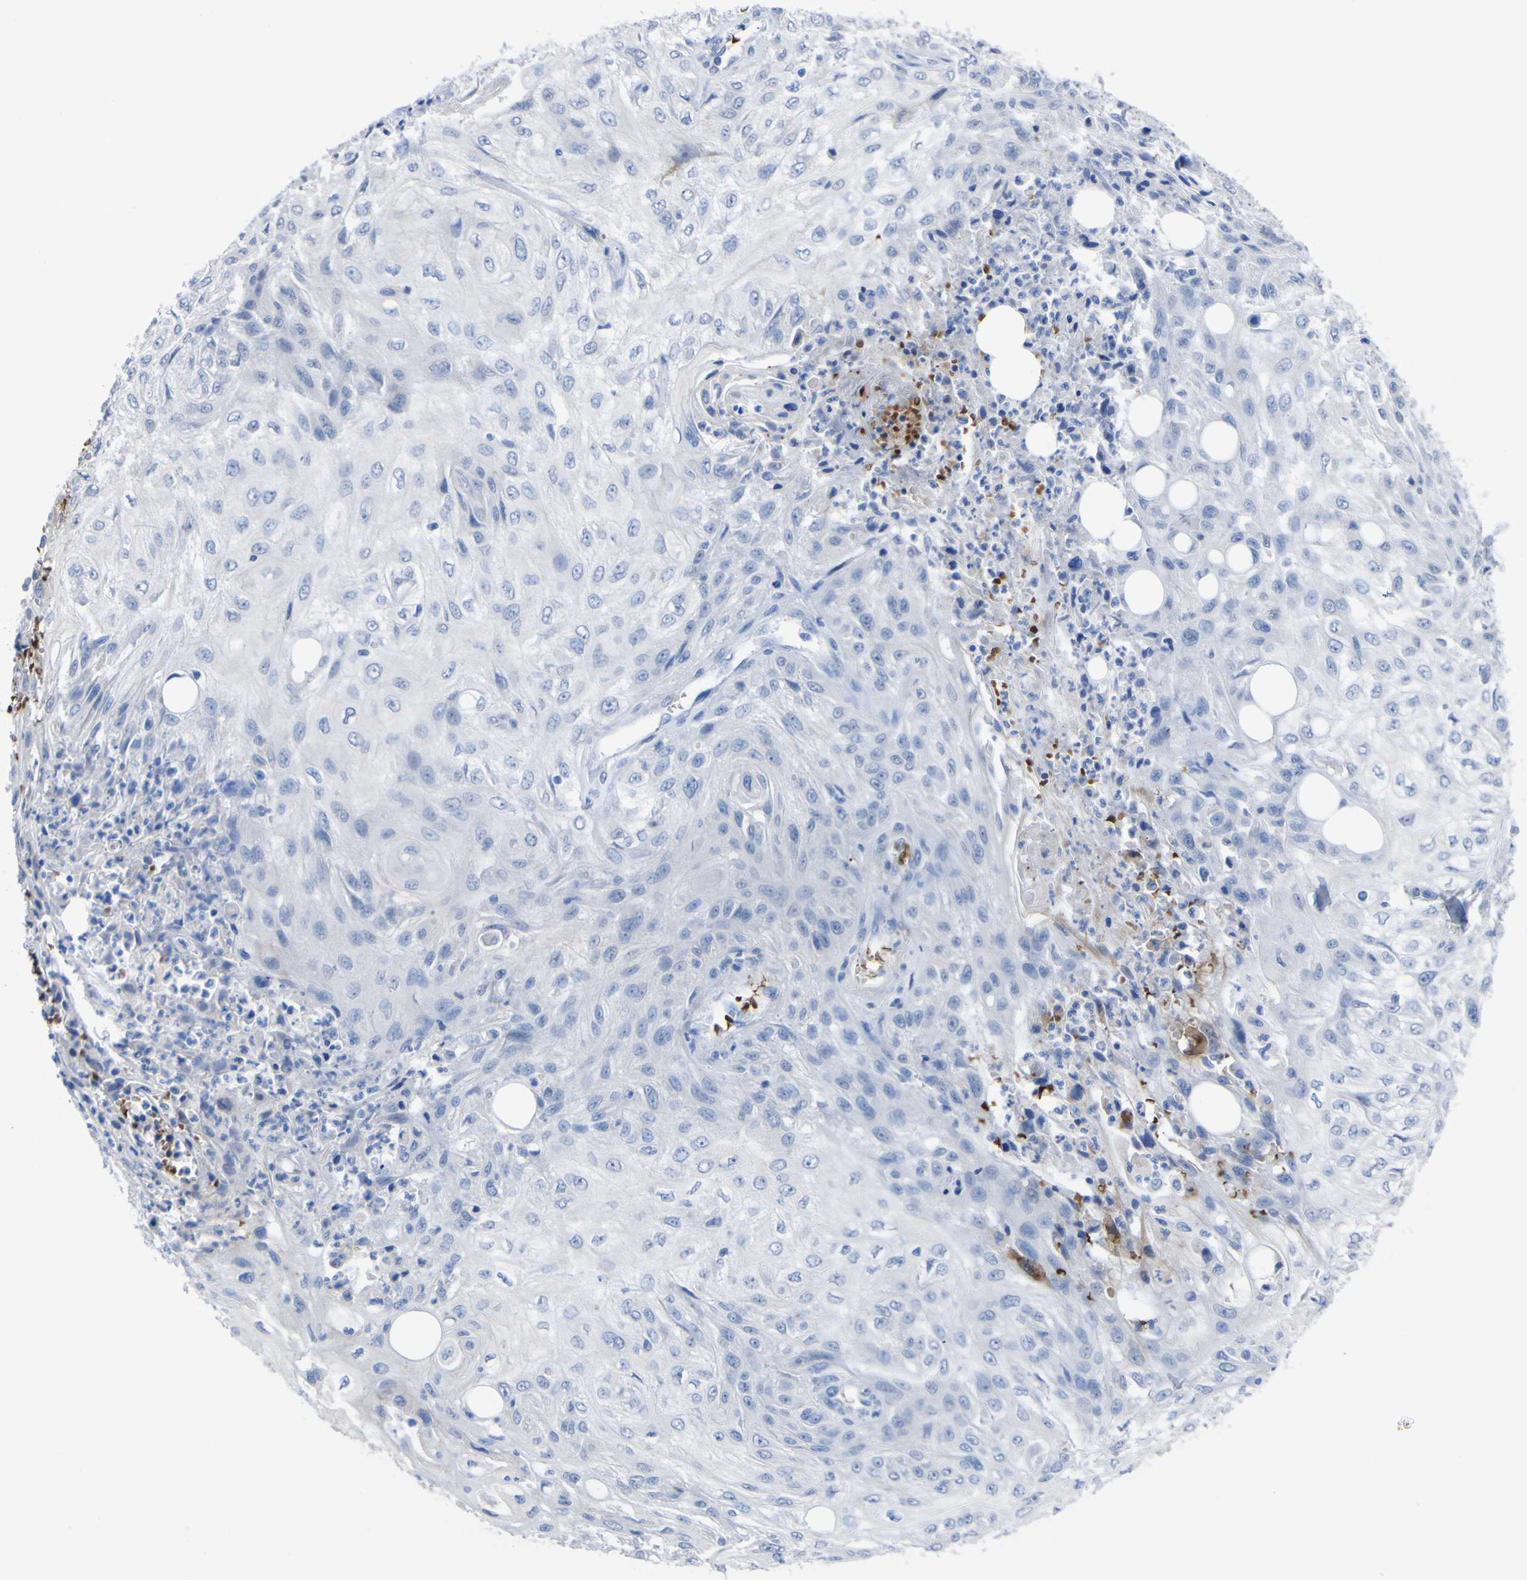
{"staining": {"intensity": "negative", "quantity": "none", "location": "none"}, "tissue": "skin cancer", "cell_type": "Tumor cells", "image_type": "cancer", "snomed": [{"axis": "morphology", "description": "Squamous cell carcinoma, NOS"}, {"axis": "topography", "description": "Skin"}], "caption": "Immunohistochemical staining of human squamous cell carcinoma (skin) shows no significant expression in tumor cells.", "gene": "GCM1", "patient": {"sex": "male", "age": 75}}